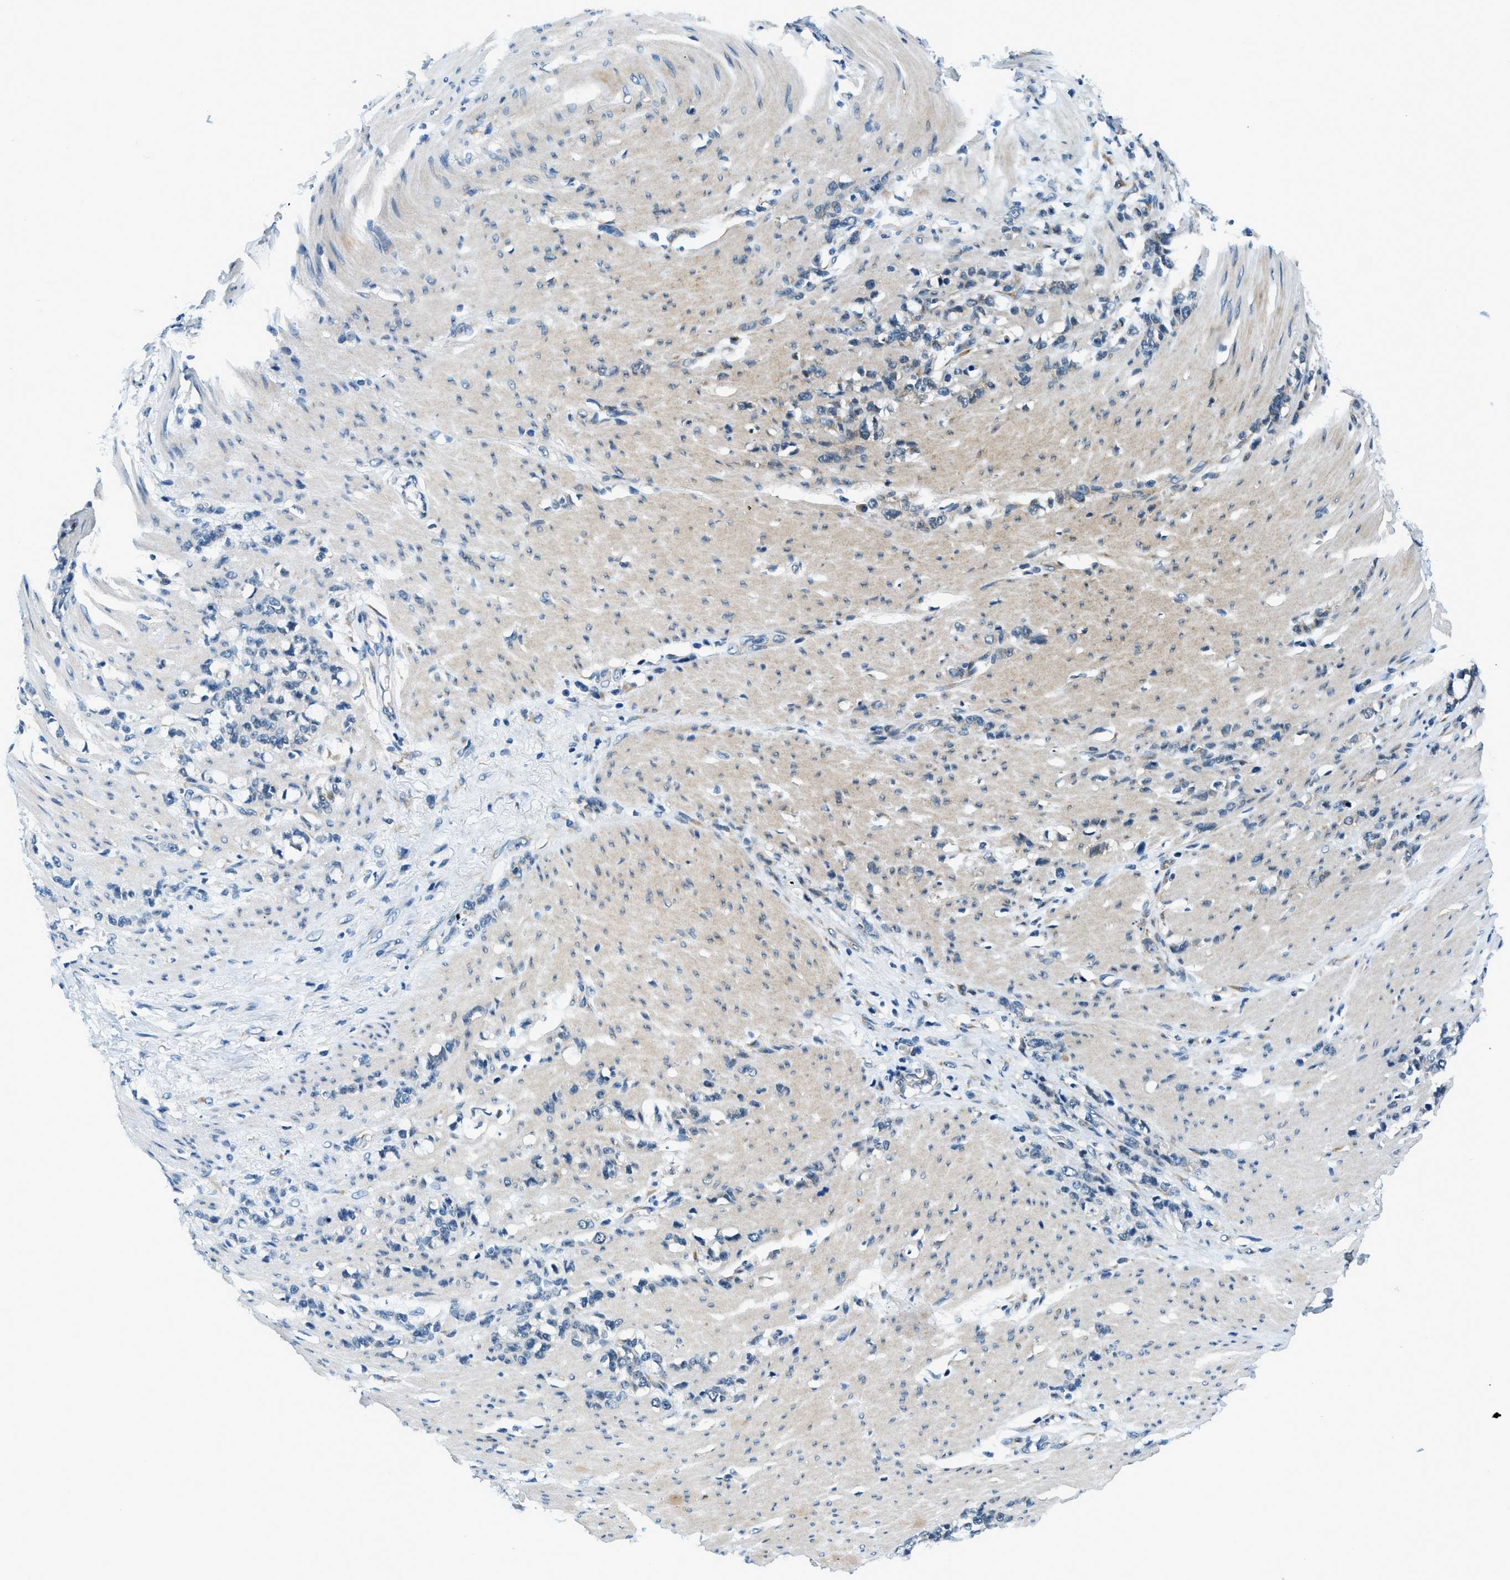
{"staining": {"intensity": "negative", "quantity": "none", "location": "none"}, "tissue": "stomach cancer", "cell_type": "Tumor cells", "image_type": "cancer", "snomed": [{"axis": "morphology", "description": "Adenocarcinoma, NOS"}, {"axis": "topography", "description": "Stomach, lower"}], "caption": "Immunohistochemical staining of stomach cancer (adenocarcinoma) demonstrates no significant staining in tumor cells.", "gene": "GINM1", "patient": {"sex": "male", "age": 88}}